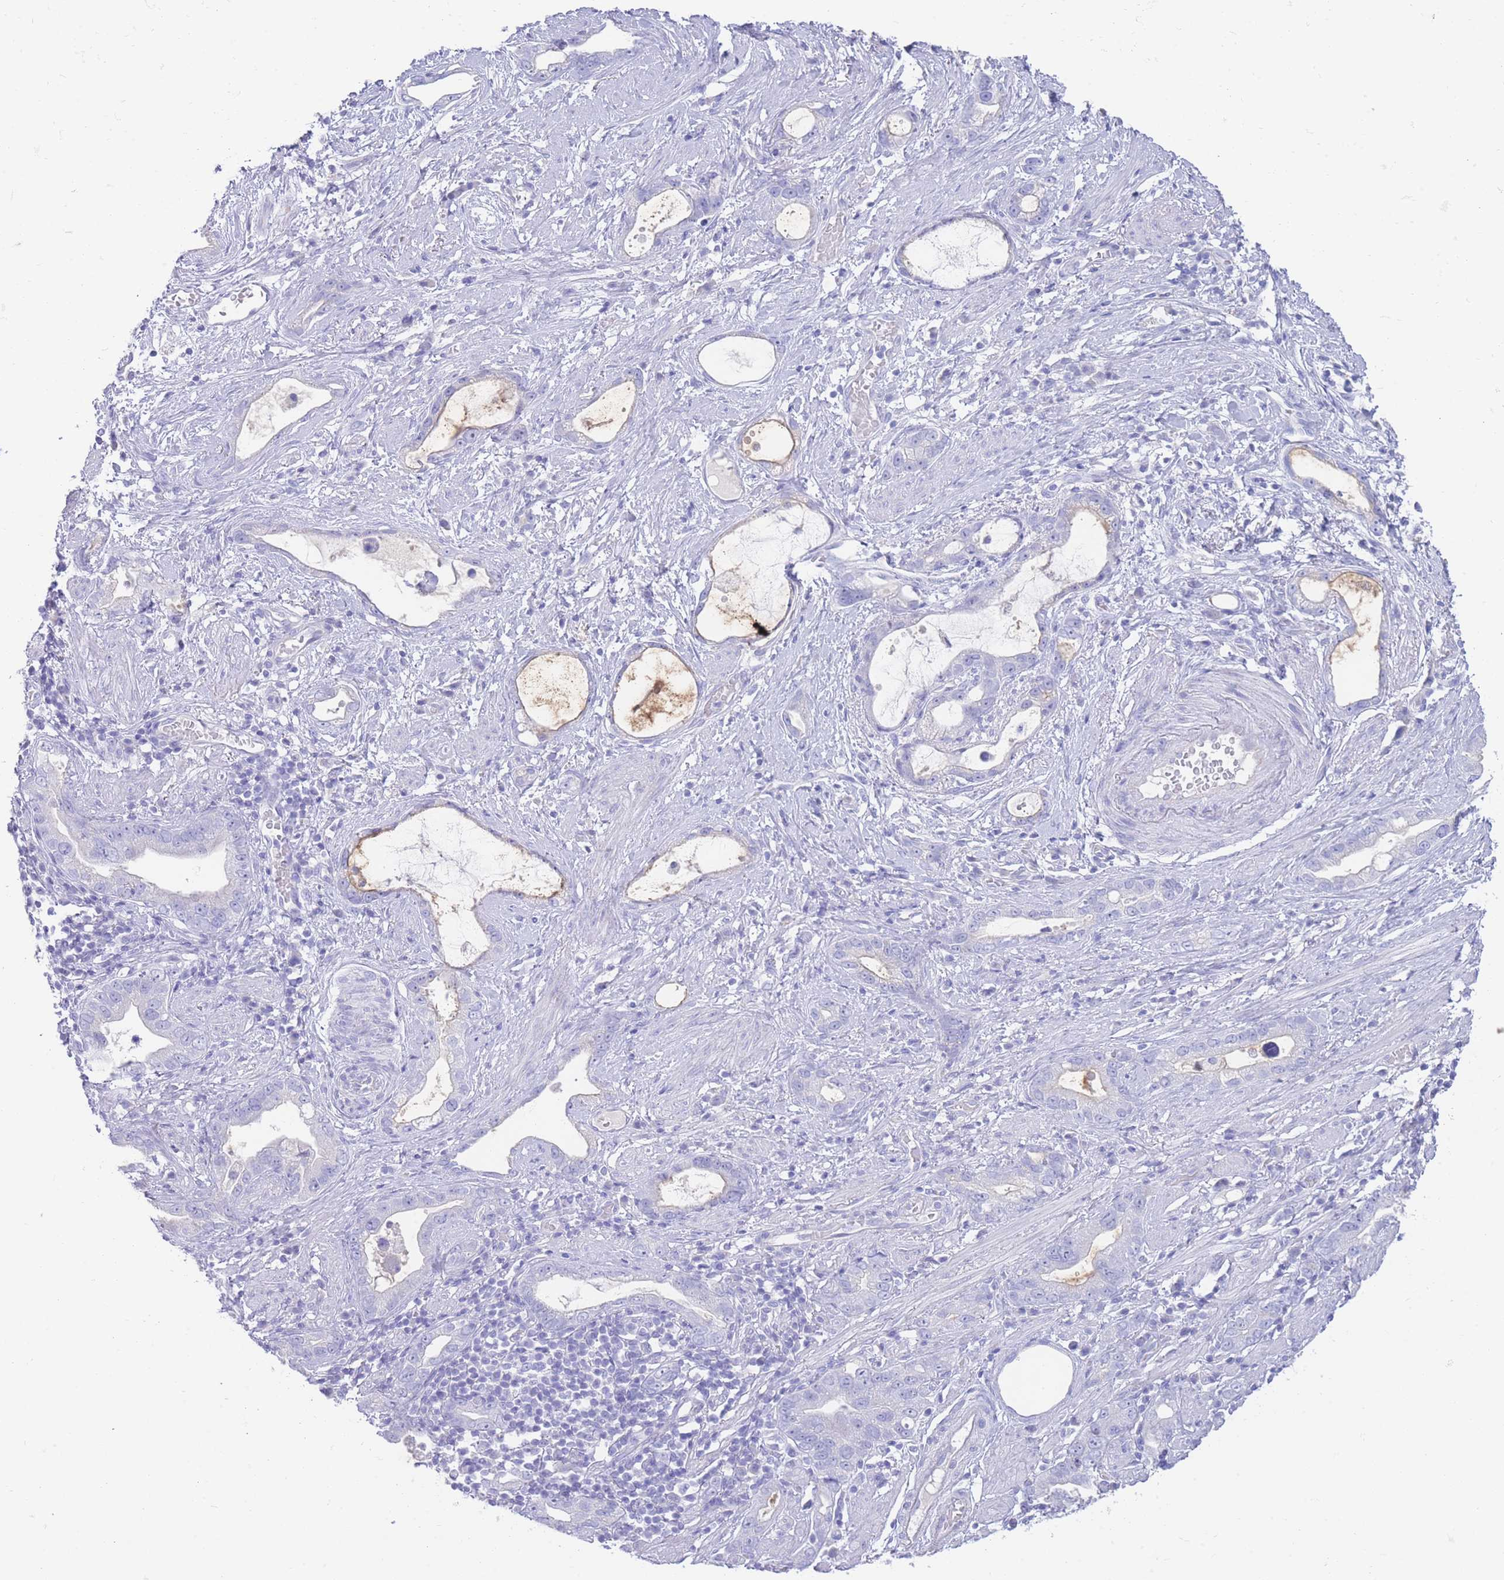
{"staining": {"intensity": "negative", "quantity": "none", "location": "none"}, "tissue": "stomach cancer", "cell_type": "Tumor cells", "image_type": "cancer", "snomed": [{"axis": "morphology", "description": "Adenocarcinoma, NOS"}, {"axis": "topography", "description": "Stomach"}], "caption": "Immunohistochemistry (IHC) of stomach cancer (adenocarcinoma) demonstrates no staining in tumor cells. (Immunohistochemistry, brightfield microscopy, high magnification).", "gene": "LRRC37A", "patient": {"sex": "male", "age": 55}}